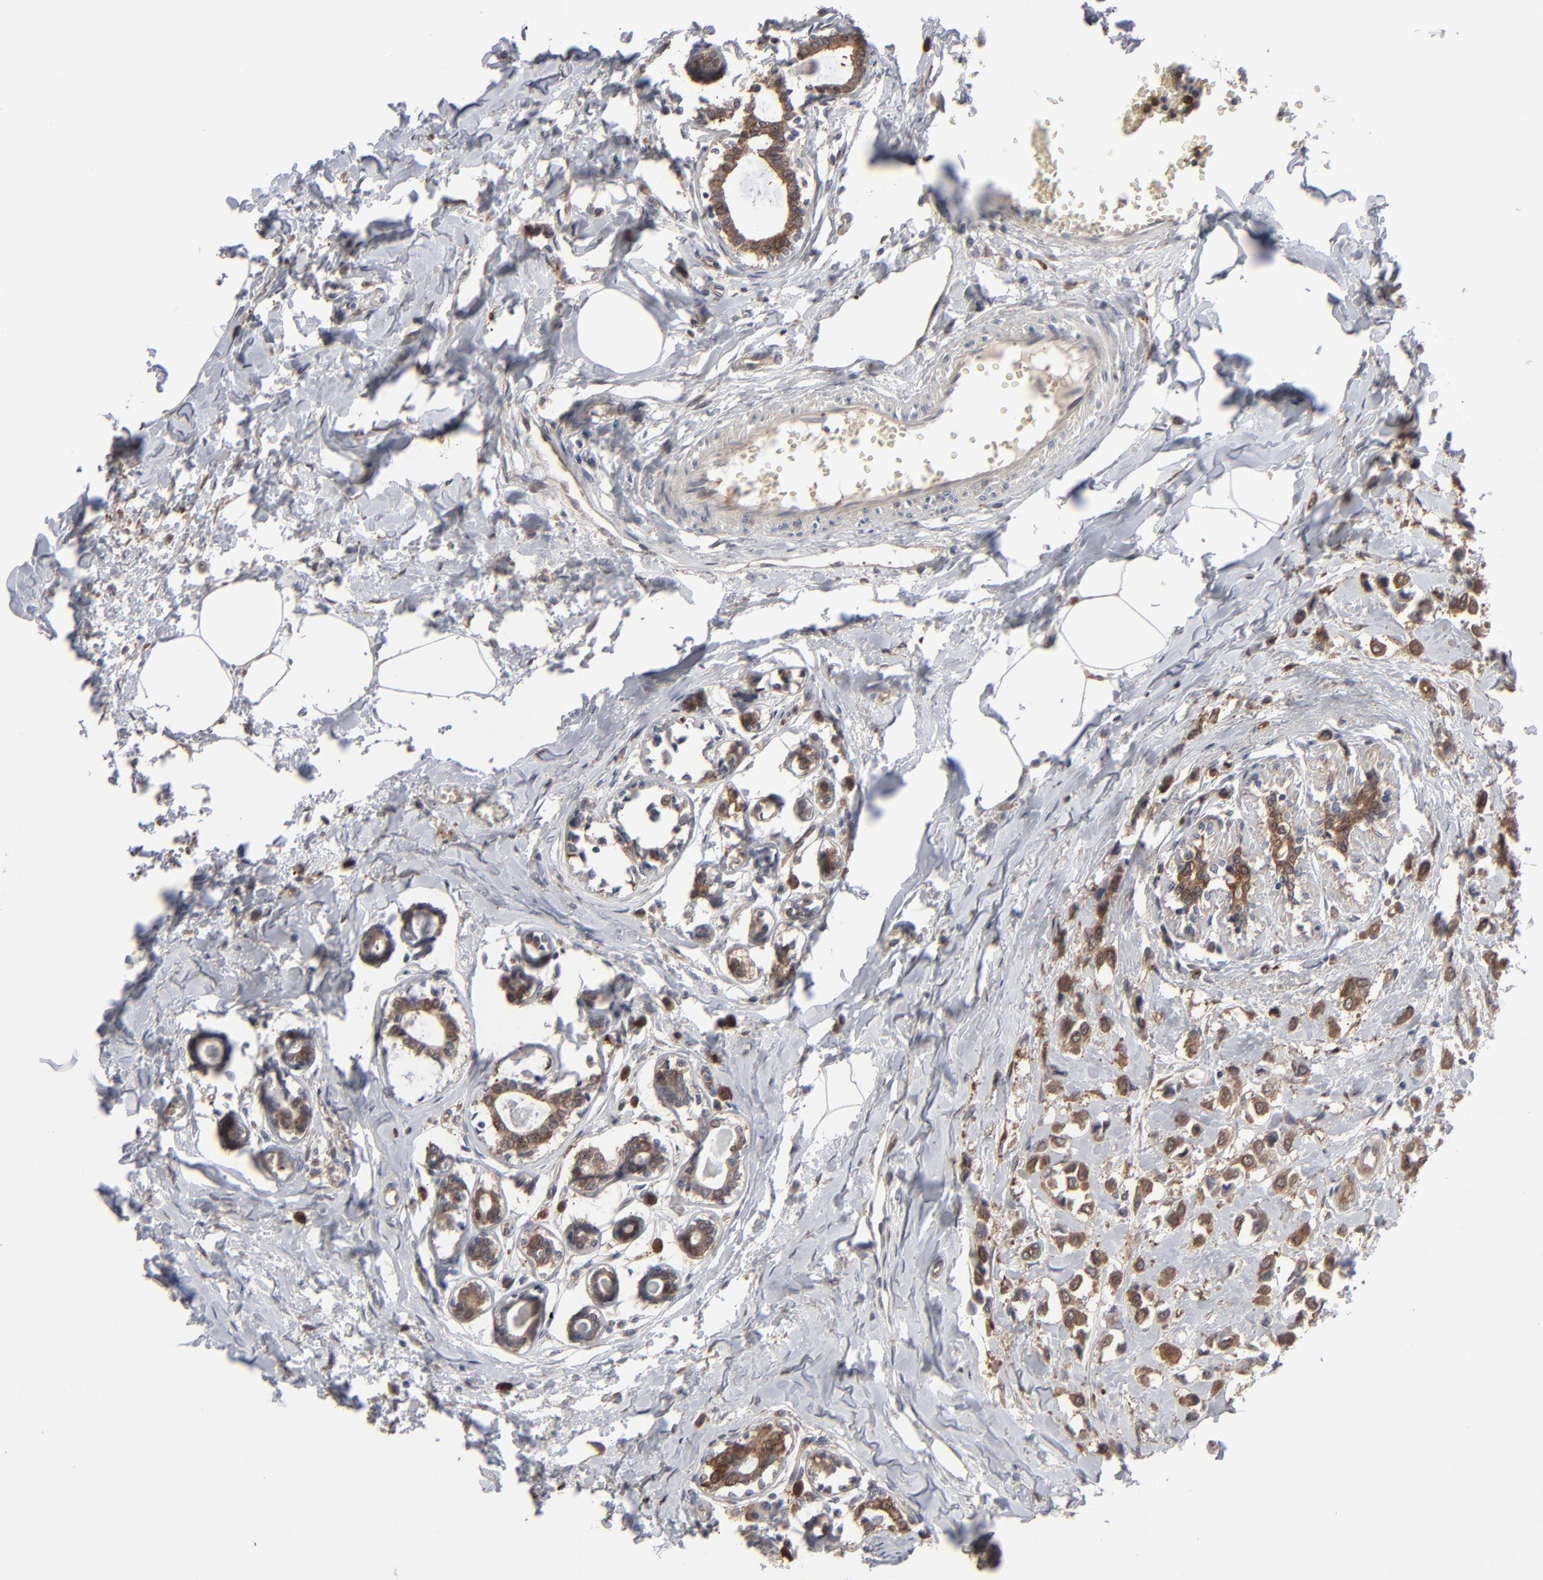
{"staining": {"intensity": "strong", "quantity": ">75%", "location": "cytoplasmic/membranous,nuclear"}, "tissue": "breast cancer", "cell_type": "Tumor cells", "image_type": "cancer", "snomed": [{"axis": "morphology", "description": "Lobular carcinoma"}, {"axis": "topography", "description": "Breast"}], "caption": "Strong cytoplasmic/membranous and nuclear positivity for a protein is identified in about >75% of tumor cells of lobular carcinoma (breast) using immunohistochemistry.", "gene": "NME1-NME2", "patient": {"sex": "female", "age": 51}}